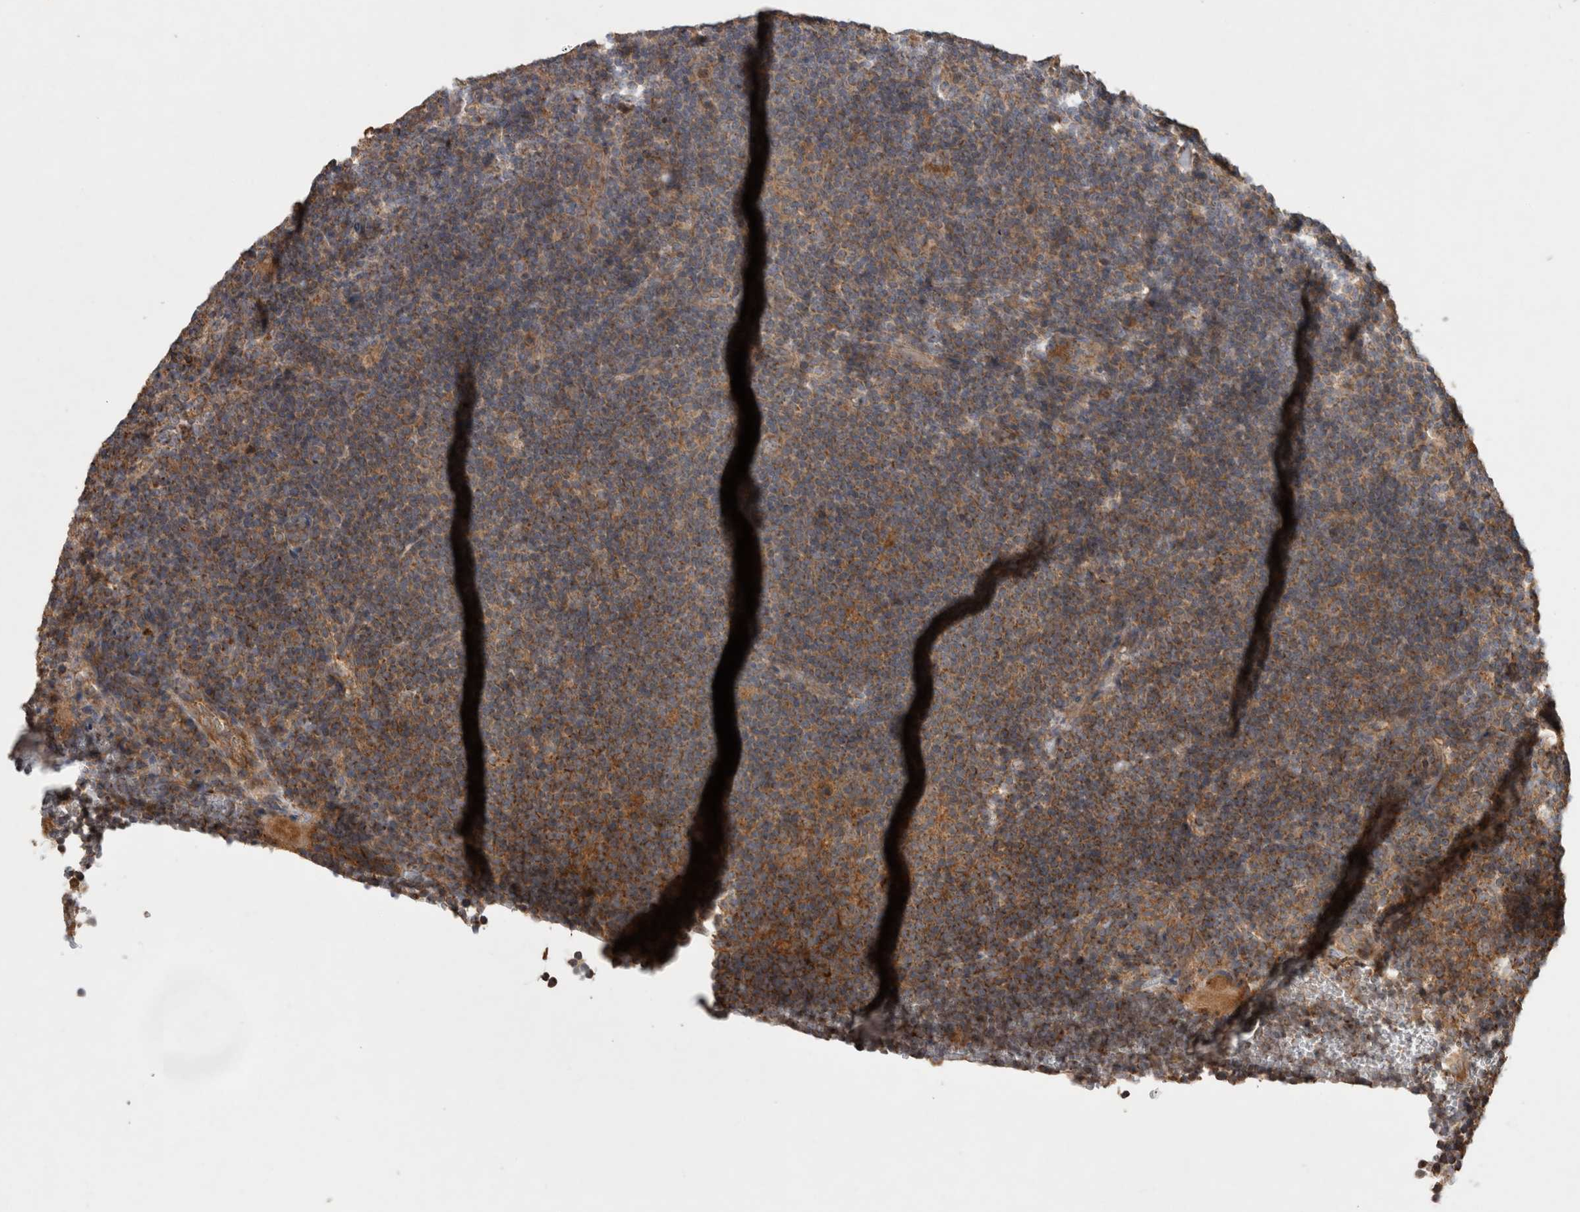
{"staining": {"intensity": "moderate", "quantity": ">75%", "location": "cytoplasmic/membranous"}, "tissue": "lymphoma", "cell_type": "Tumor cells", "image_type": "cancer", "snomed": [{"axis": "morphology", "description": "Hodgkin's disease, NOS"}, {"axis": "topography", "description": "Lymph node"}], "caption": "This is an image of IHC staining of Hodgkin's disease, which shows moderate positivity in the cytoplasmic/membranous of tumor cells.", "gene": "SERAC1", "patient": {"sex": "female", "age": 57}}